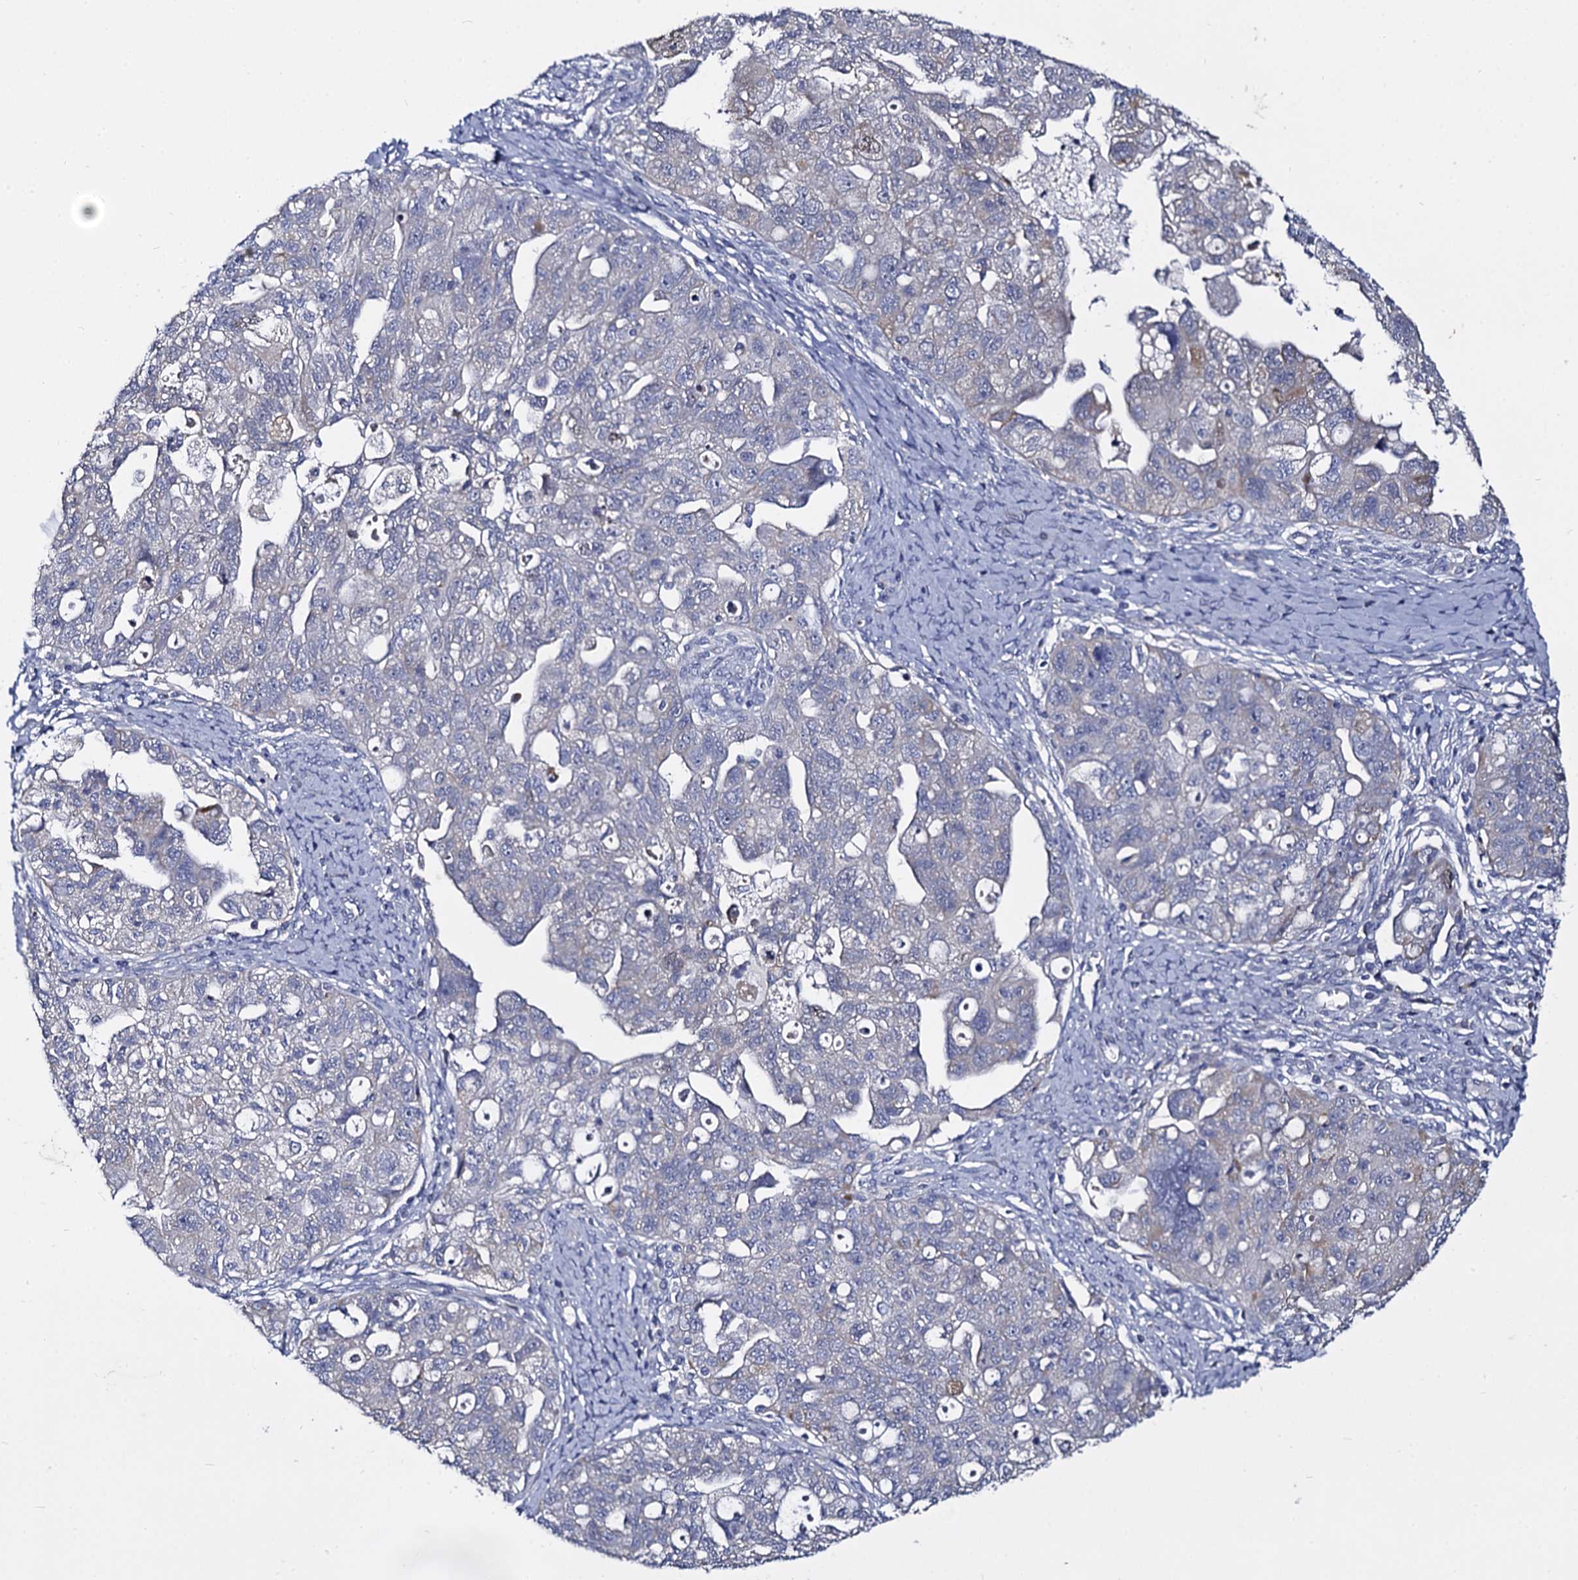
{"staining": {"intensity": "negative", "quantity": "none", "location": "none"}, "tissue": "ovarian cancer", "cell_type": "Tumor cells", "image_type": "cancer", "snomed": [{"axis": "morphology", "description": "Carcinoma, NOS"}, {"axis": "morphology", "description": "Cystadenocarcinoma, serous, NOS"}, {"axis": "topography", "description": "Ovary"}], "caption": "An immunohistochemistry (IHC) photomicrograph of ovarian serous cystadenocarcinoma is shown. There is no staining in tumor cells of ovarian serous cystadenocarcinoma.", "gene": "PANX2", "patient": {"sex": "female", "age": 69}}